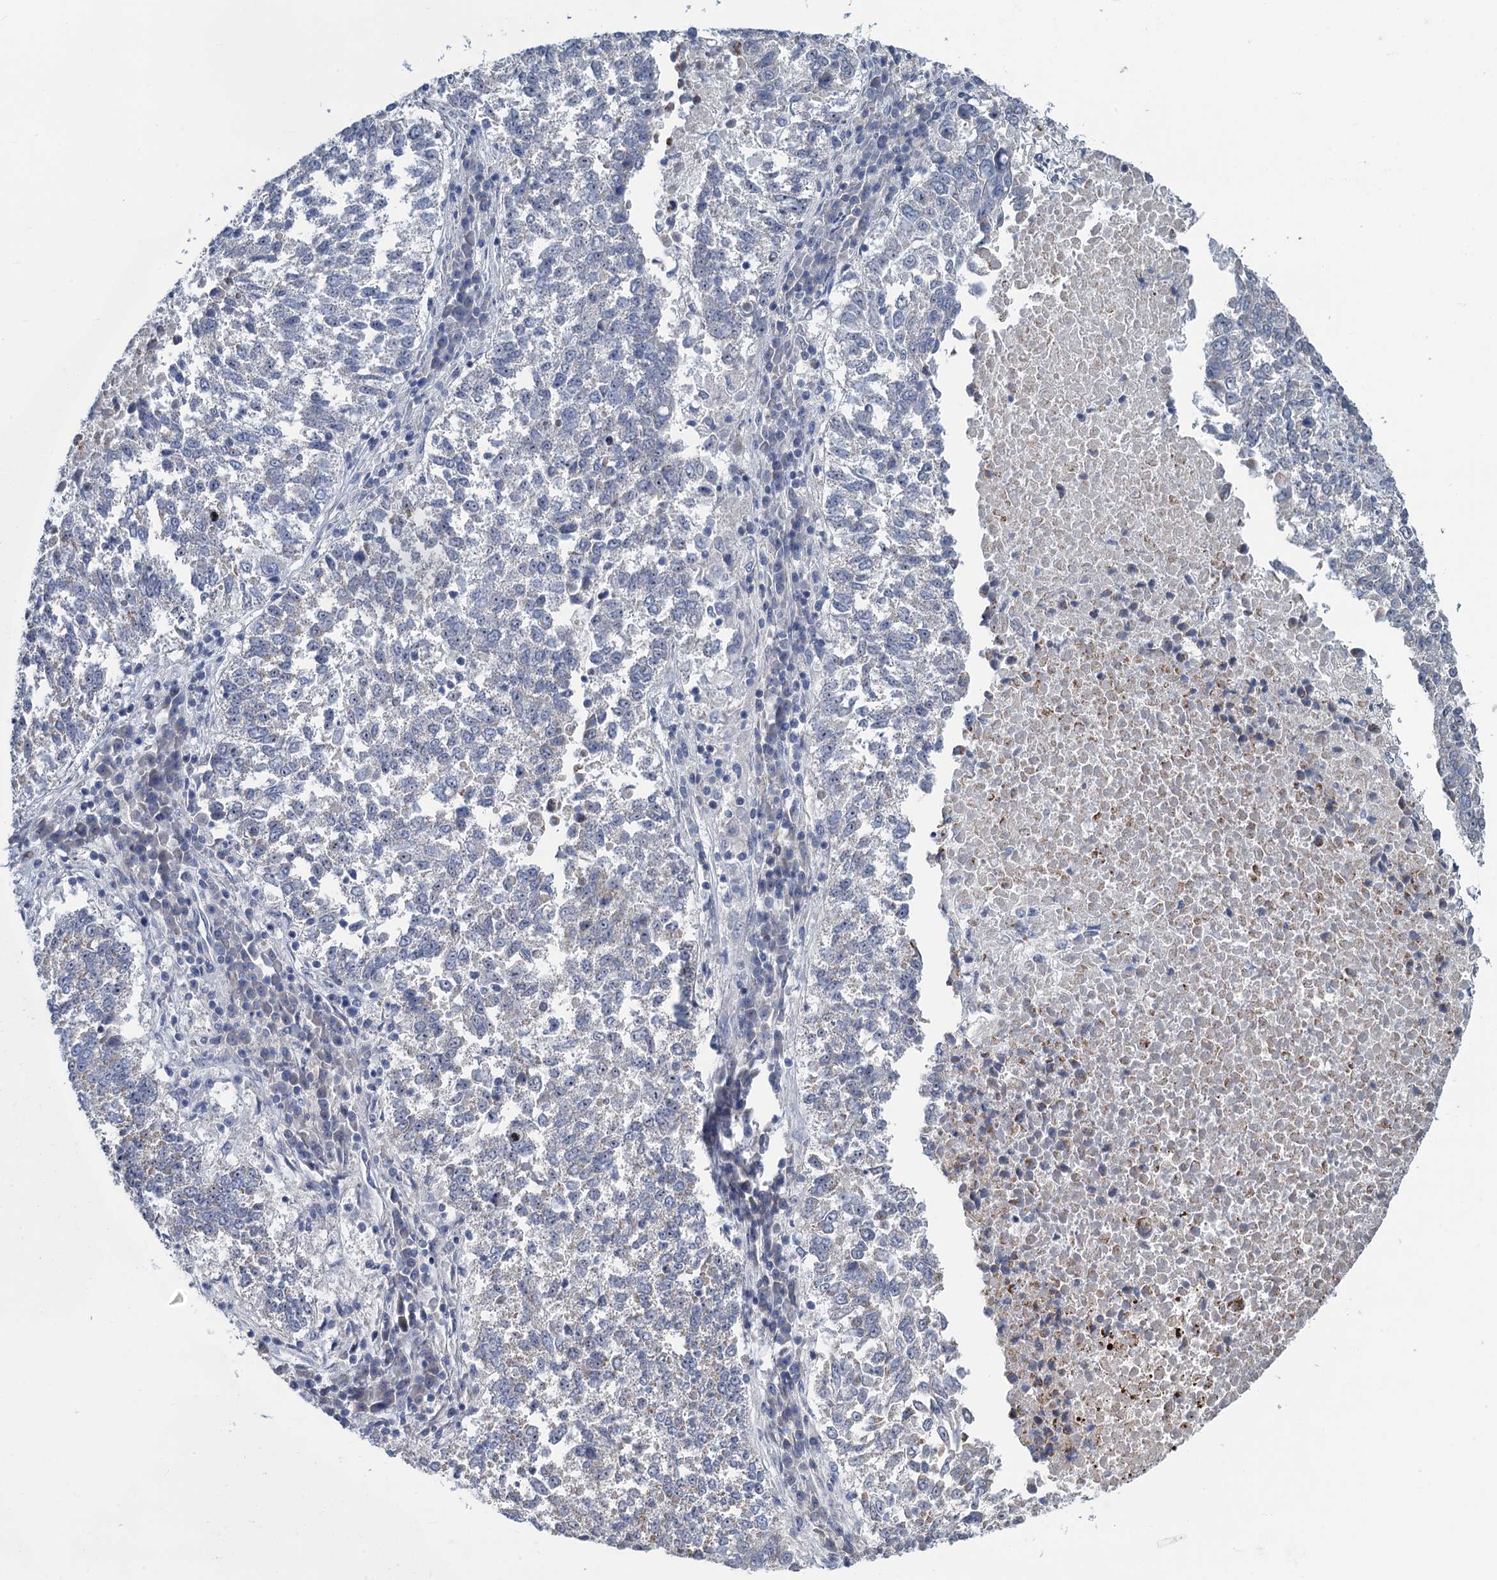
{"staining": {"intensity": "negative", "quantity": "none", "location": "none"}, "tissue": "lung cancer", "cell_type": "Tumor cells", "image_type": "cancer", "snomed": [{"axis": "morphology", "description": "Squamous cell carcinoma, NOS"}, {"axis": "topography", "description": "Lung"}], "caption": "The IHC image has no significant staining in tumor cells of lung cancer tissue.", "gene": "ESYT3", "patient": {"sex": "male", "age": 73}}